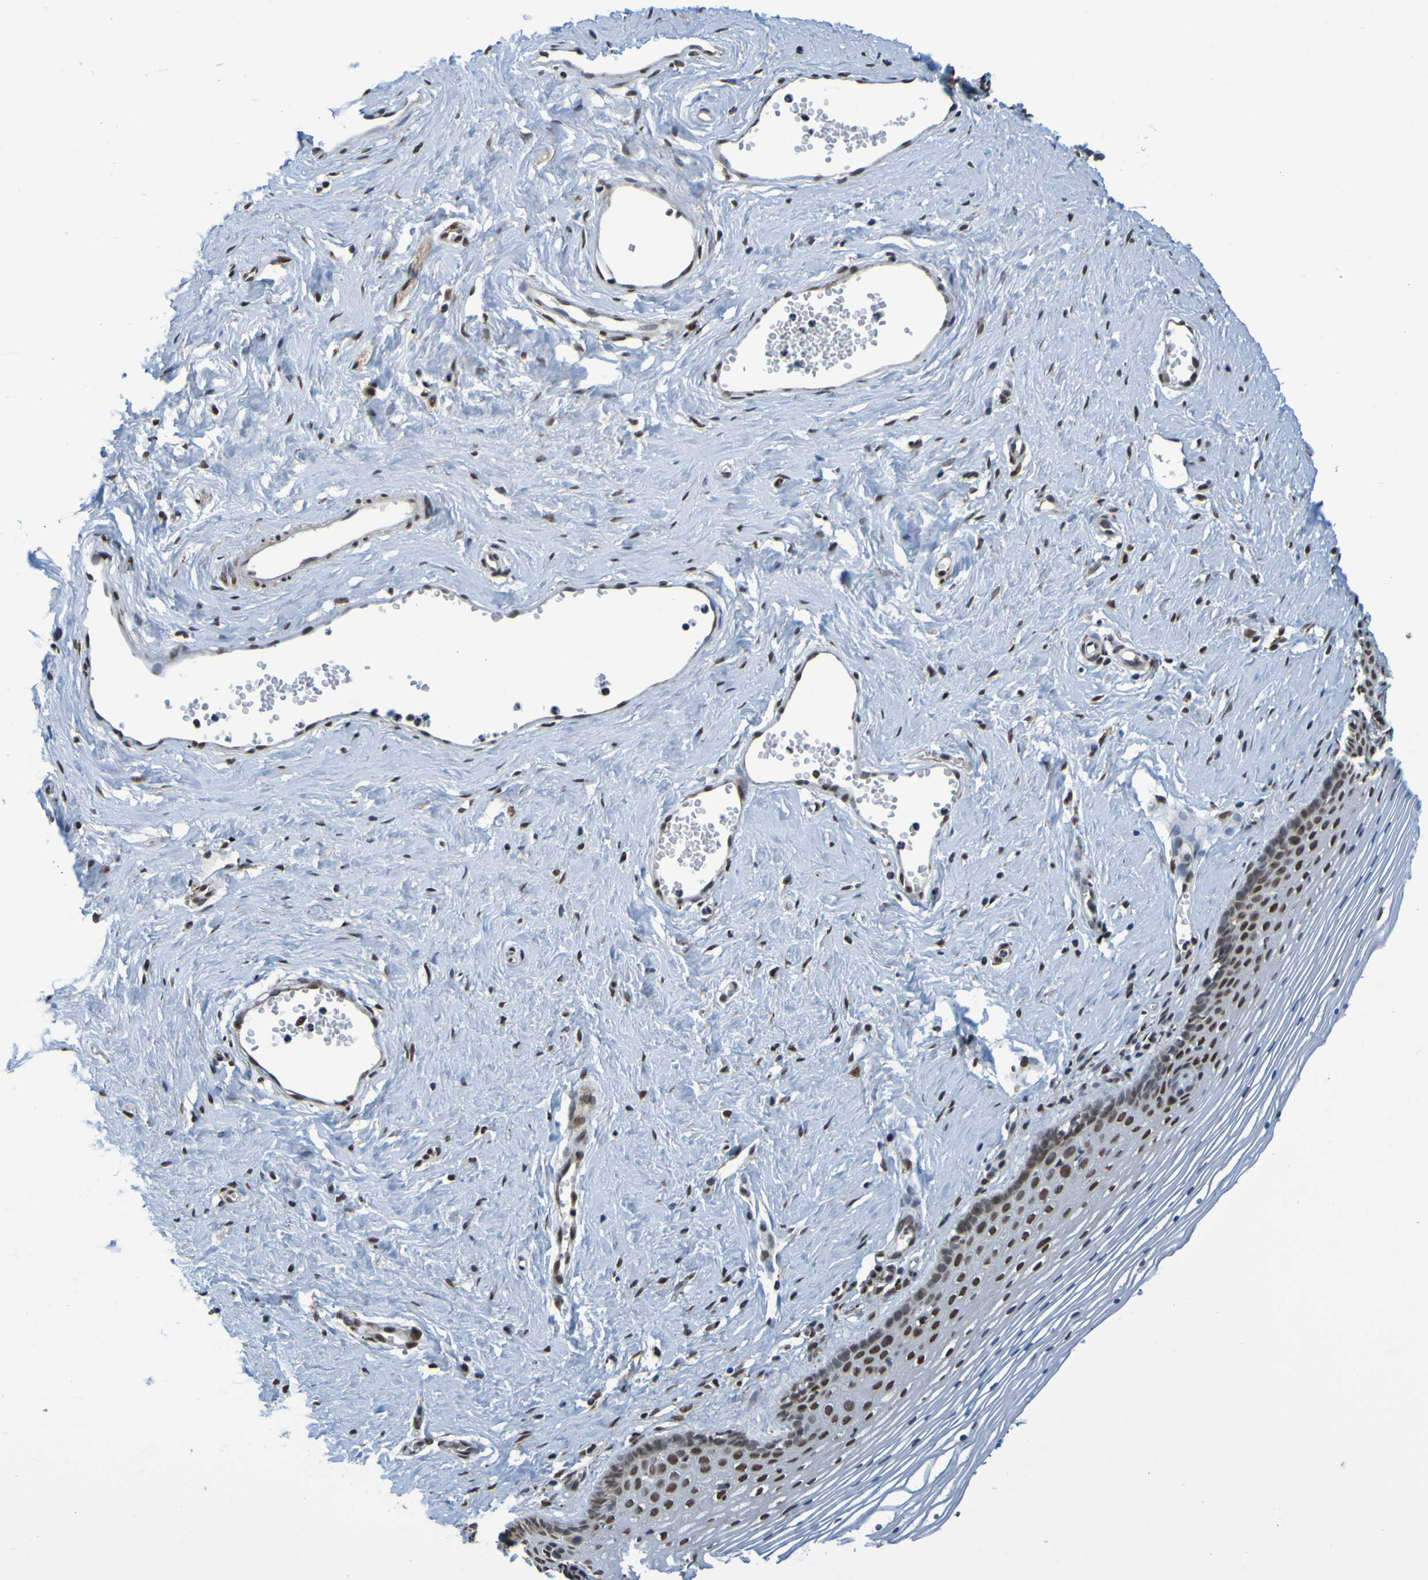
{"staining": {"intensity": "moderate", "quantity": ">75%", "location": "nuclear"}, "tissue": "vagina", "cell_type": "Squamous epithelial cells", "image_type": "normal", "snomed": [{"axis": "morphology", "description": "Normal tissue, NOS"}, {"axis": "topography", "description": "Vagina"}], "caption": "Benign vagina was stained to show a protein in brown. There is medium levels of moderate nuclear positivity in approximately >75% of squamous epithelial cells. (DAB = brown stain, brightfield microscopy at high magnification).", "gene": "HDAC2", "patient": {"sex": "female", "age": 32}}